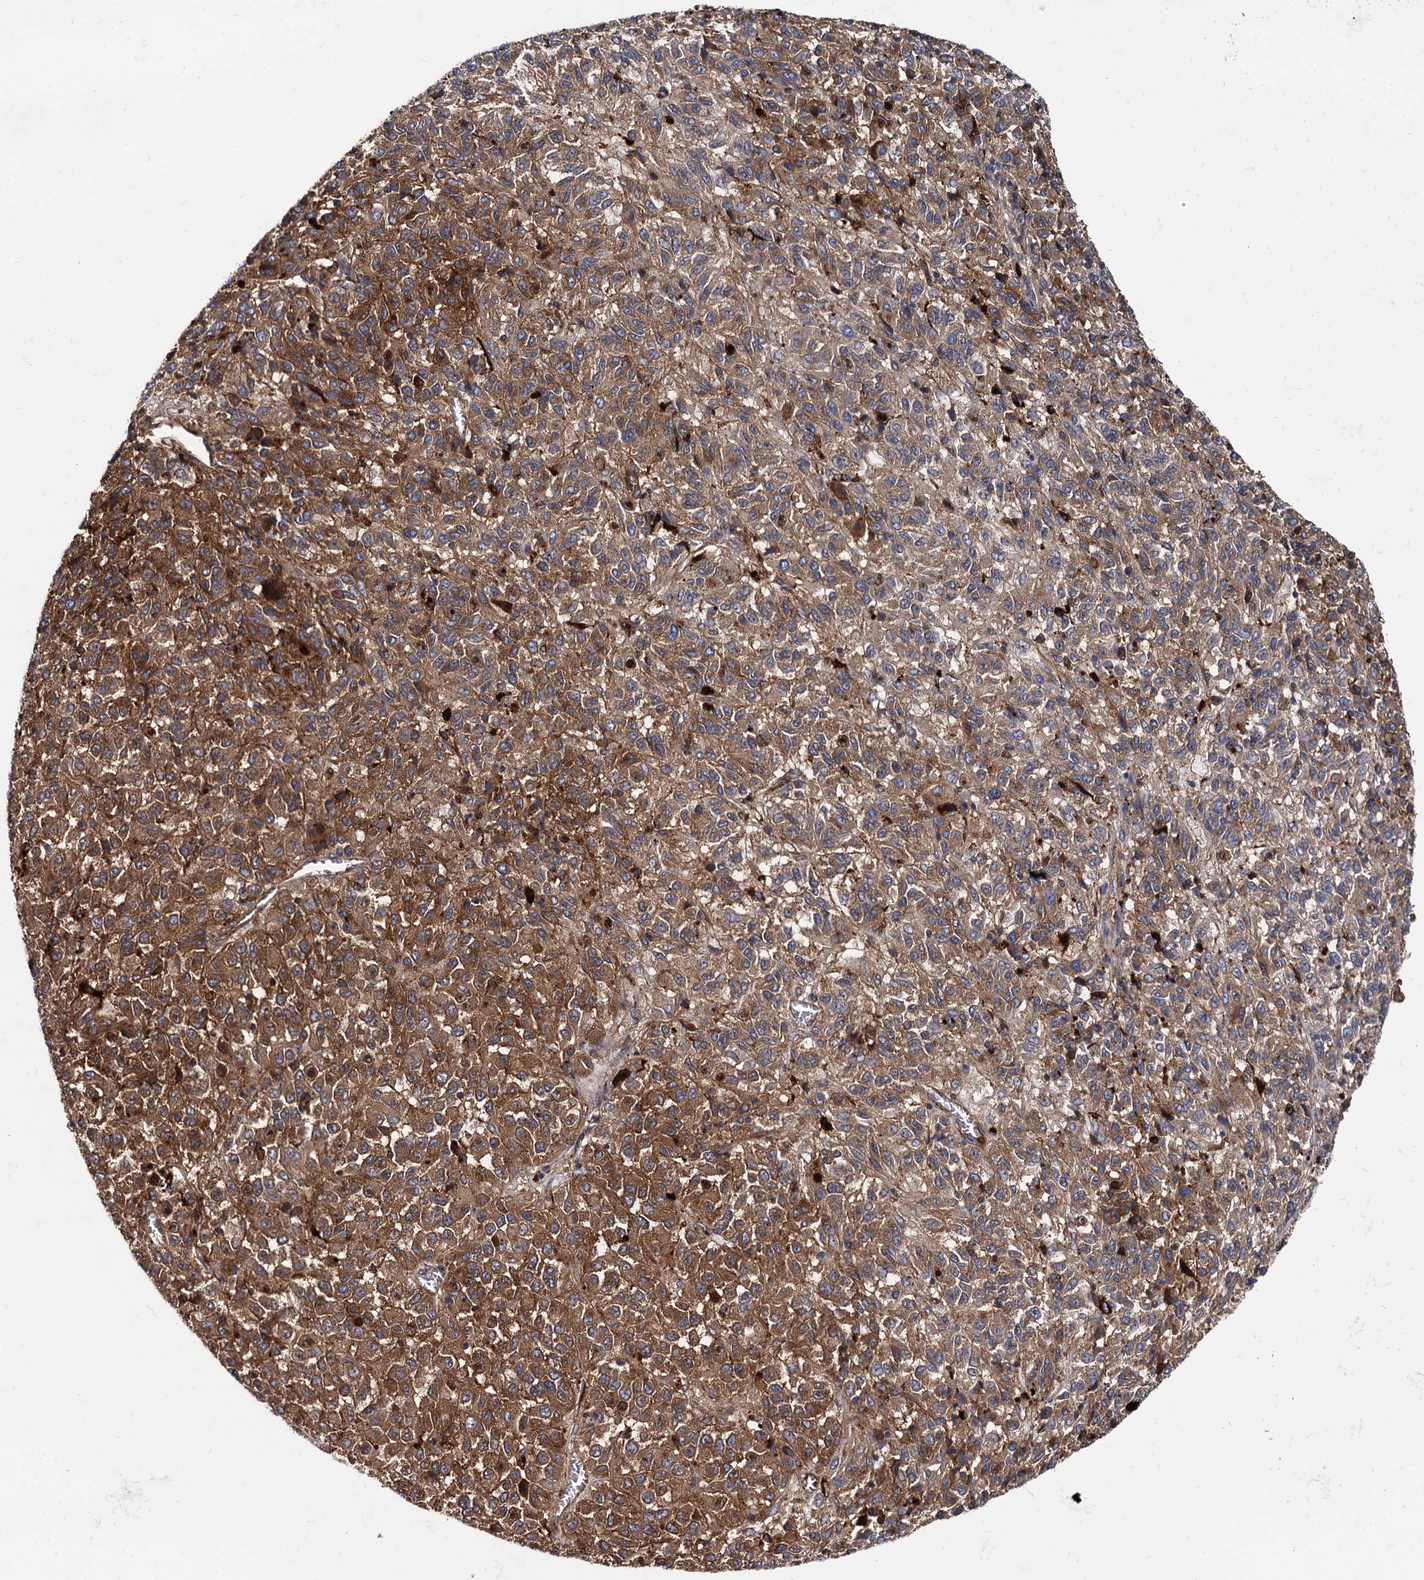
{"staining": {"intensity": "moderate", "quantity": ">75%", "location": "cytoplasmic/membranous"}, "tissue": "melanoma", "cell_type": "Tumor cells", "image_type": "cancer", "snomed": [{"axis": "morphology", "description": "Malignant melanoma, Metastatic site"}, {"axis": "topography", "description": "Lung"}], "caption": "This histopathology image exhibits immunohistochemistry staining of melanoma, with medium moderate cytoplasmic/membranous staining in about >75% of tumor cells.", "gene": "APOD", "patient": {"sex": "male", "age": 64}}